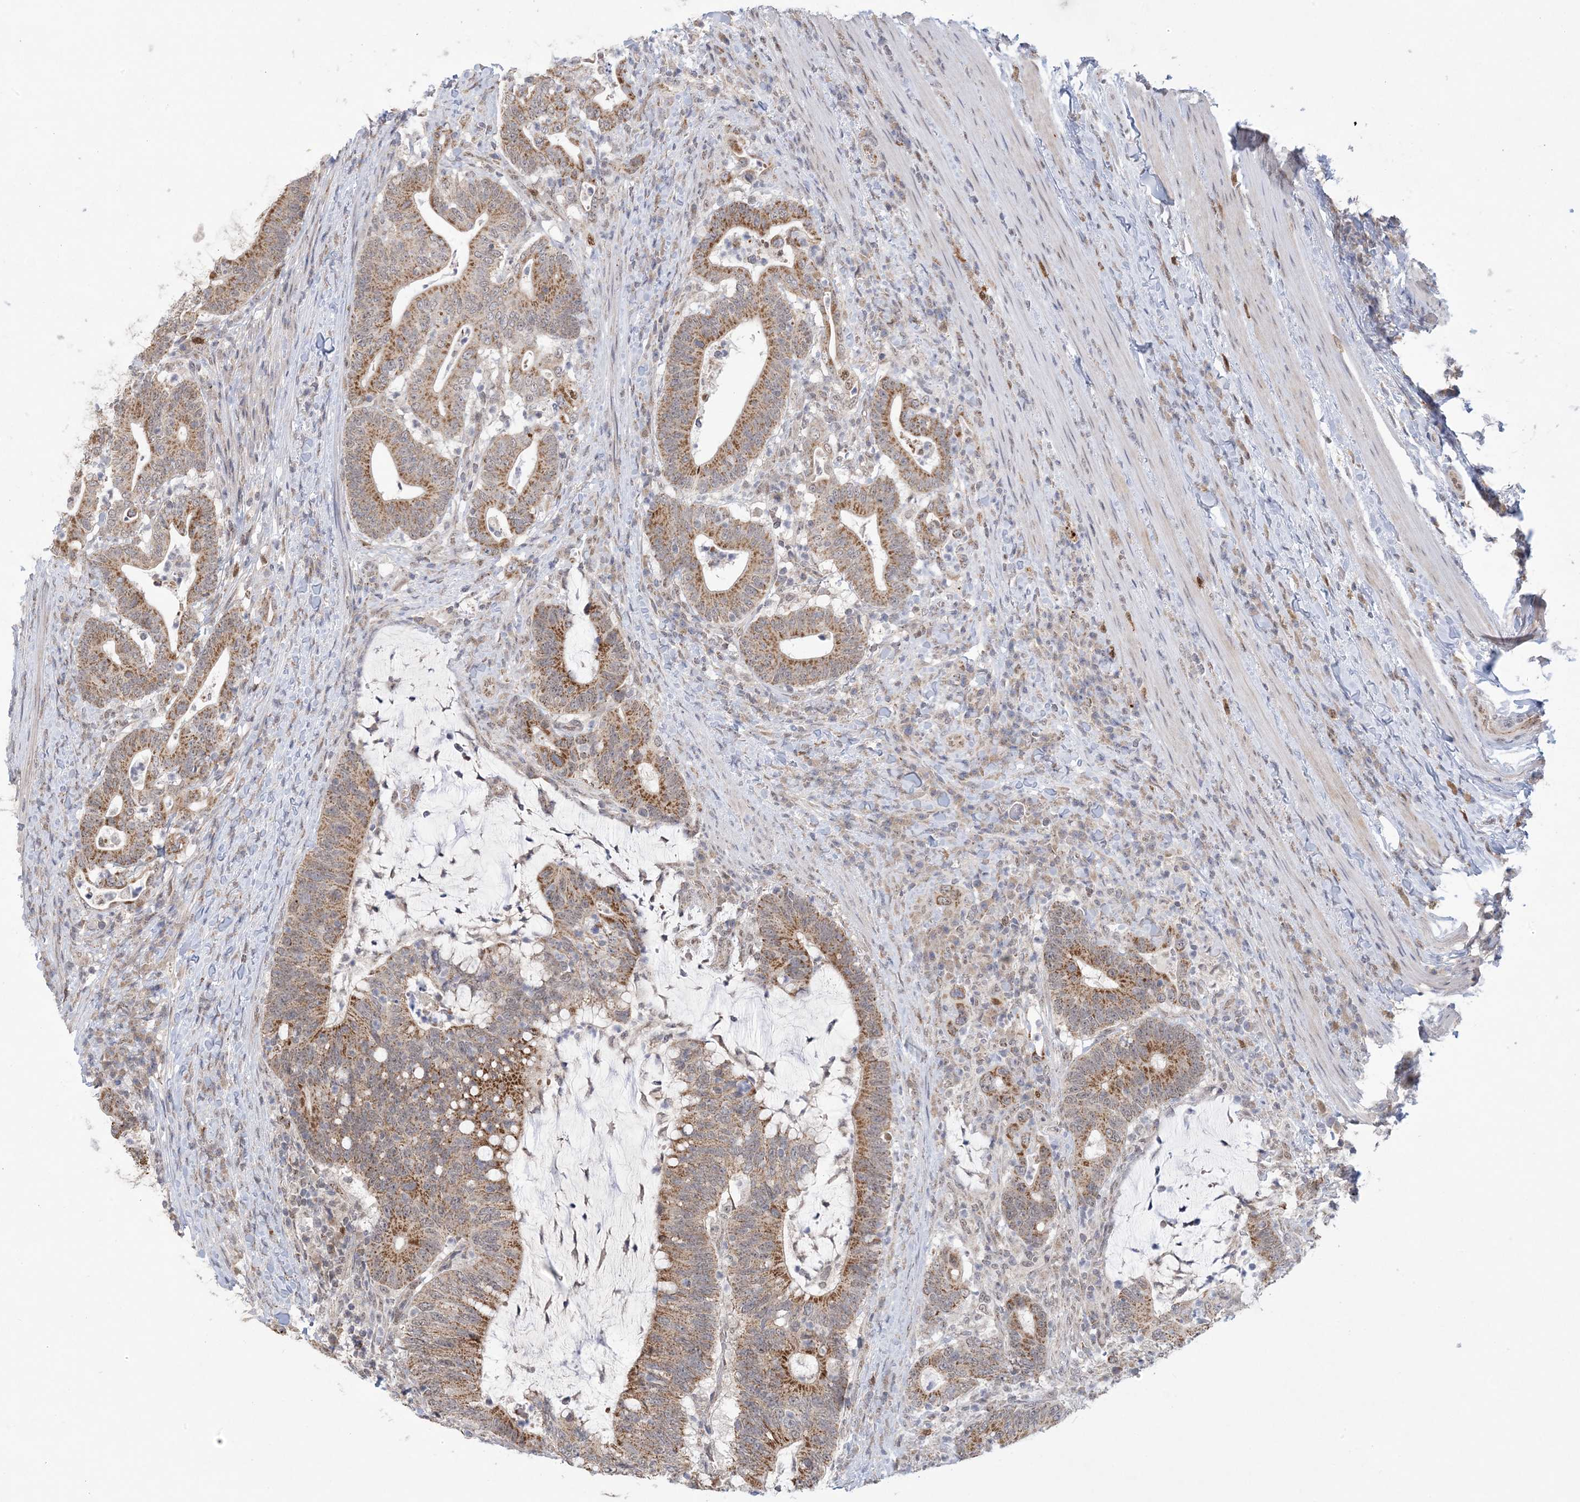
{"staining": {"intensity": "moderate", "quantity": ">75%", "location": "cytoplasmic/membranous"}, "tissue": "colorectal cancer", "cell_type": "Tumor cells", "image_type": "cancer", "snomed": [{"axis": "morphology", "description": "Adenocarcinoma, NOS"}, {"axis": "topography", "description": "Colon"}], "caption": "Approximately >75% of tumor cells in colorectal adenocarcinoma reveal moderate cytoplasmic/membranous protein expression as visualized by brown immunohistochemical staining.", "gene": "TRMT10C", "patient": {"sex": "female", "age": 66}}